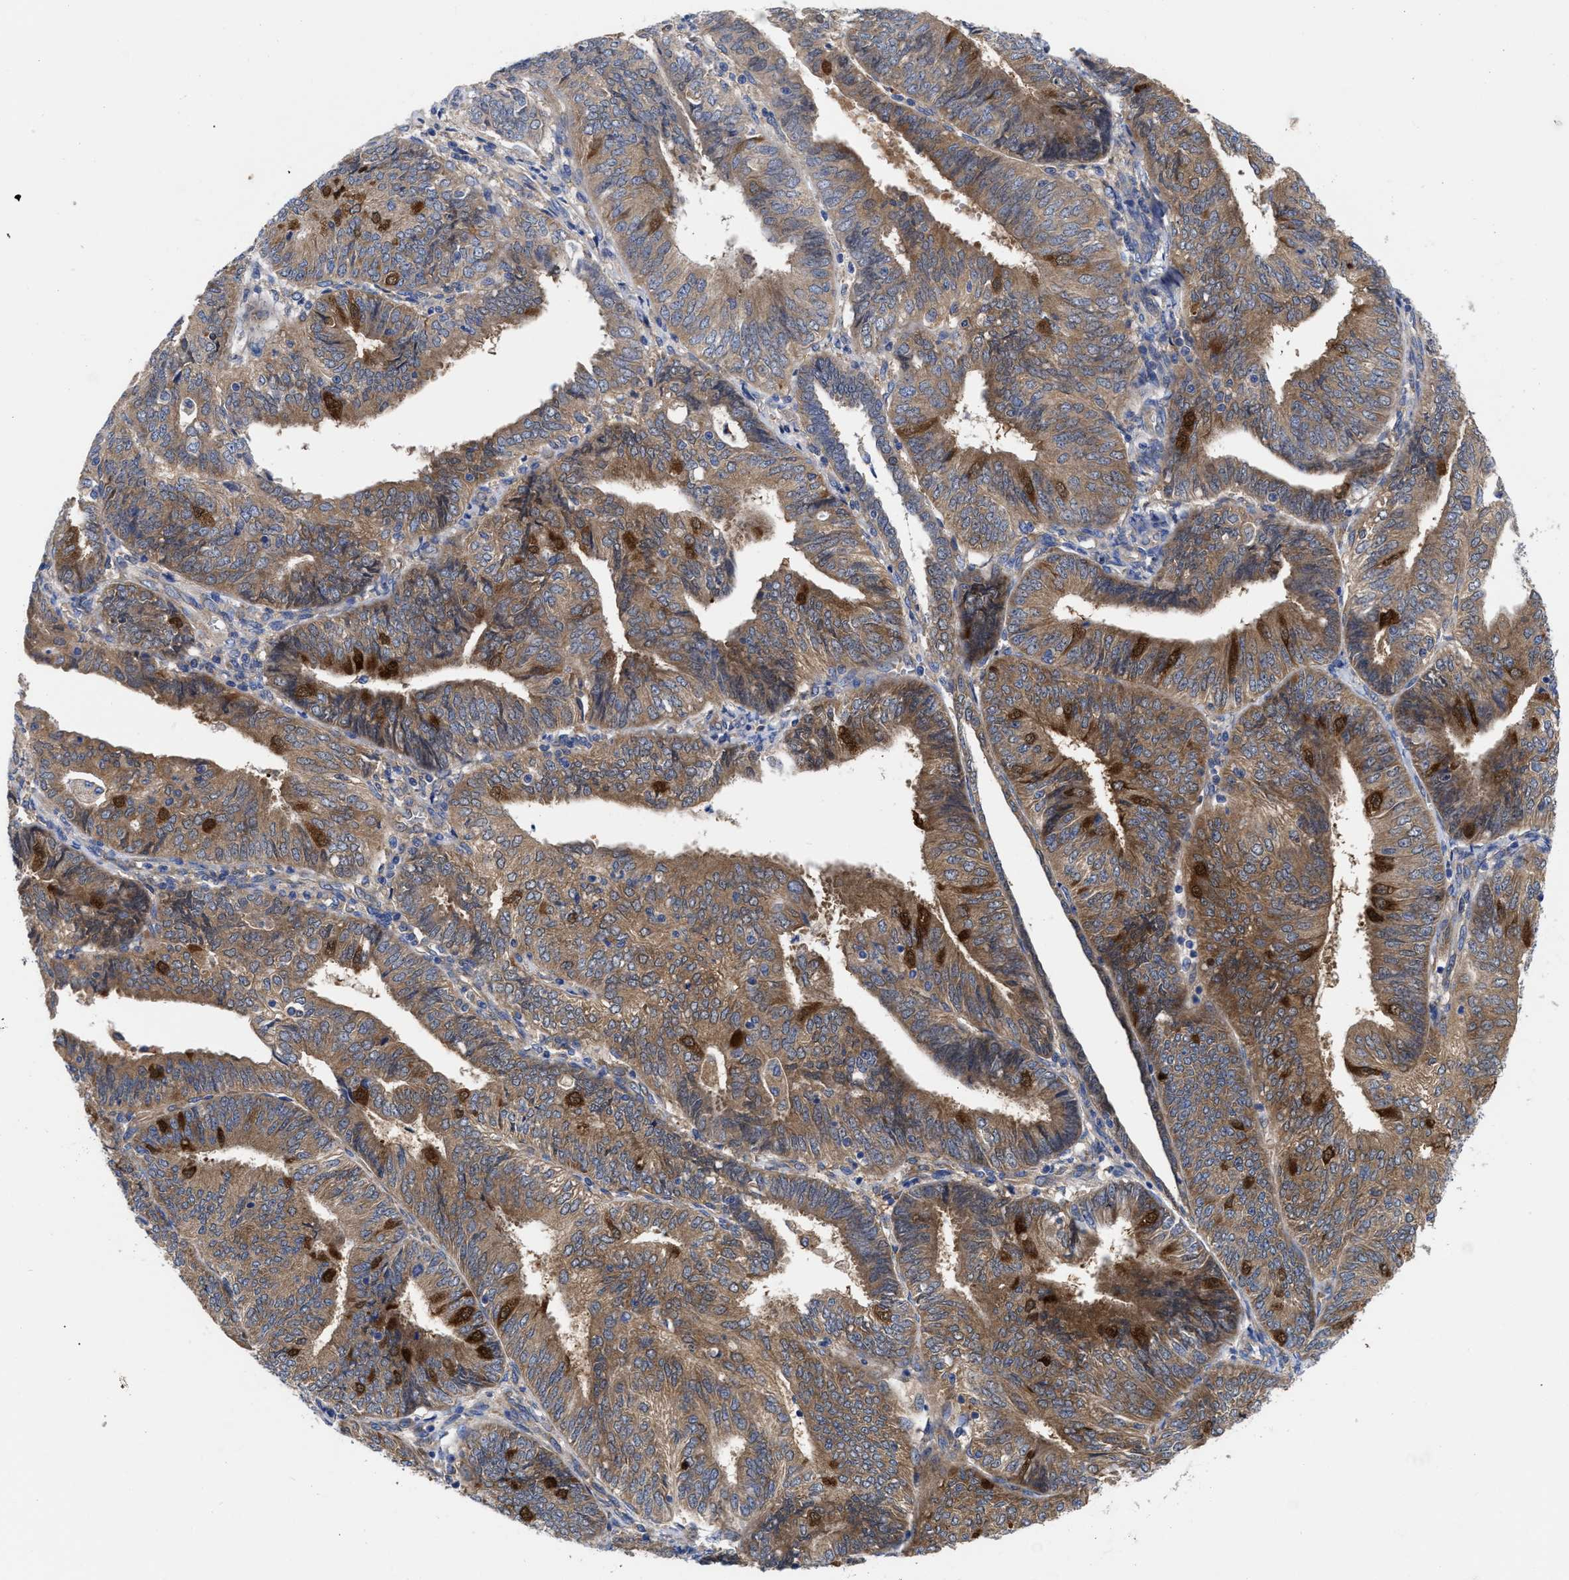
{"staining": {"intensity": "strong", "quantity": ">75%", "location": "cytoplasmic/membranous"}, "tissue": "endometrial cancer", "cell_type": "Tumor cells", "image_type": "cancer", "snomed": [{"axis": "morphology", "description": "Adenocarcinoma, NOS"}, {"axis": "topography", "description": "Endometrium"}], "caption": "Endometrial adenocarcinoma tissue demonstrates strong cytoplasmic/membranous positivity in approximately >75% of tumor cells, visualized by immunohistochemistry.", "gene": "RBKS", "patient": {"sex": "female", "age": 58}}